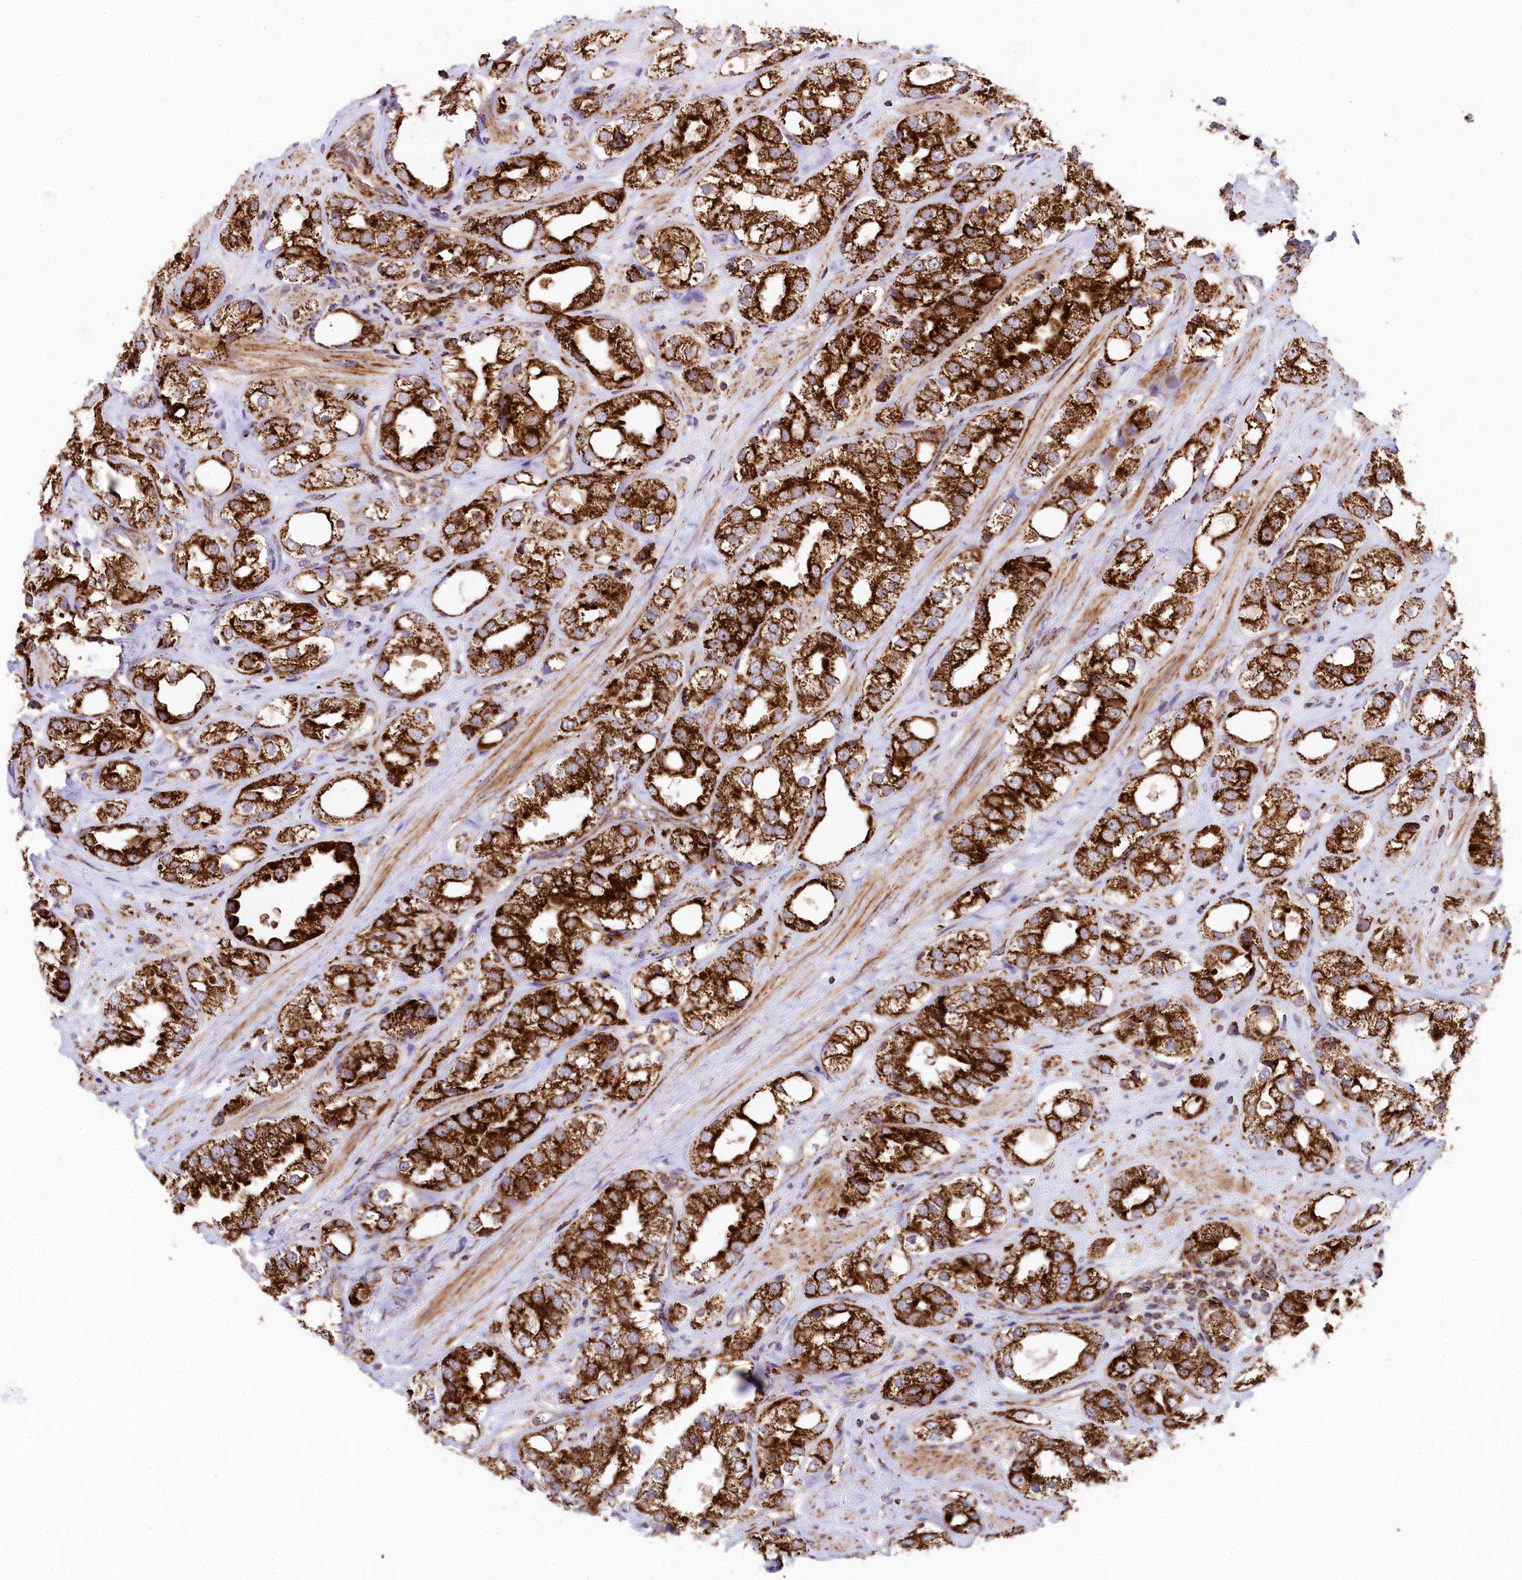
{"staining": {"intensity": "strong", "quantity": ">75%", "location": "cytoplasmic/membranous"}, "tissue": "prostate cancer", "cell_type": "Tumor cells", "image_type": "cancer", "snomed": [{"axis": "morphology", "description": "Adenocarcinoma, NOS"}, {"axis": "topography", "description": "Prostate"}], "caption": "IHC histopathology image of prostate cancer (adenocarcinoma) stained for a protein (brown), which exhibits high levels of strong cytoplasmic/membranous expression in about >75% of tumor cells.", "gene": "CLYBL", "patient": {"sex": "male", "age": 79}}